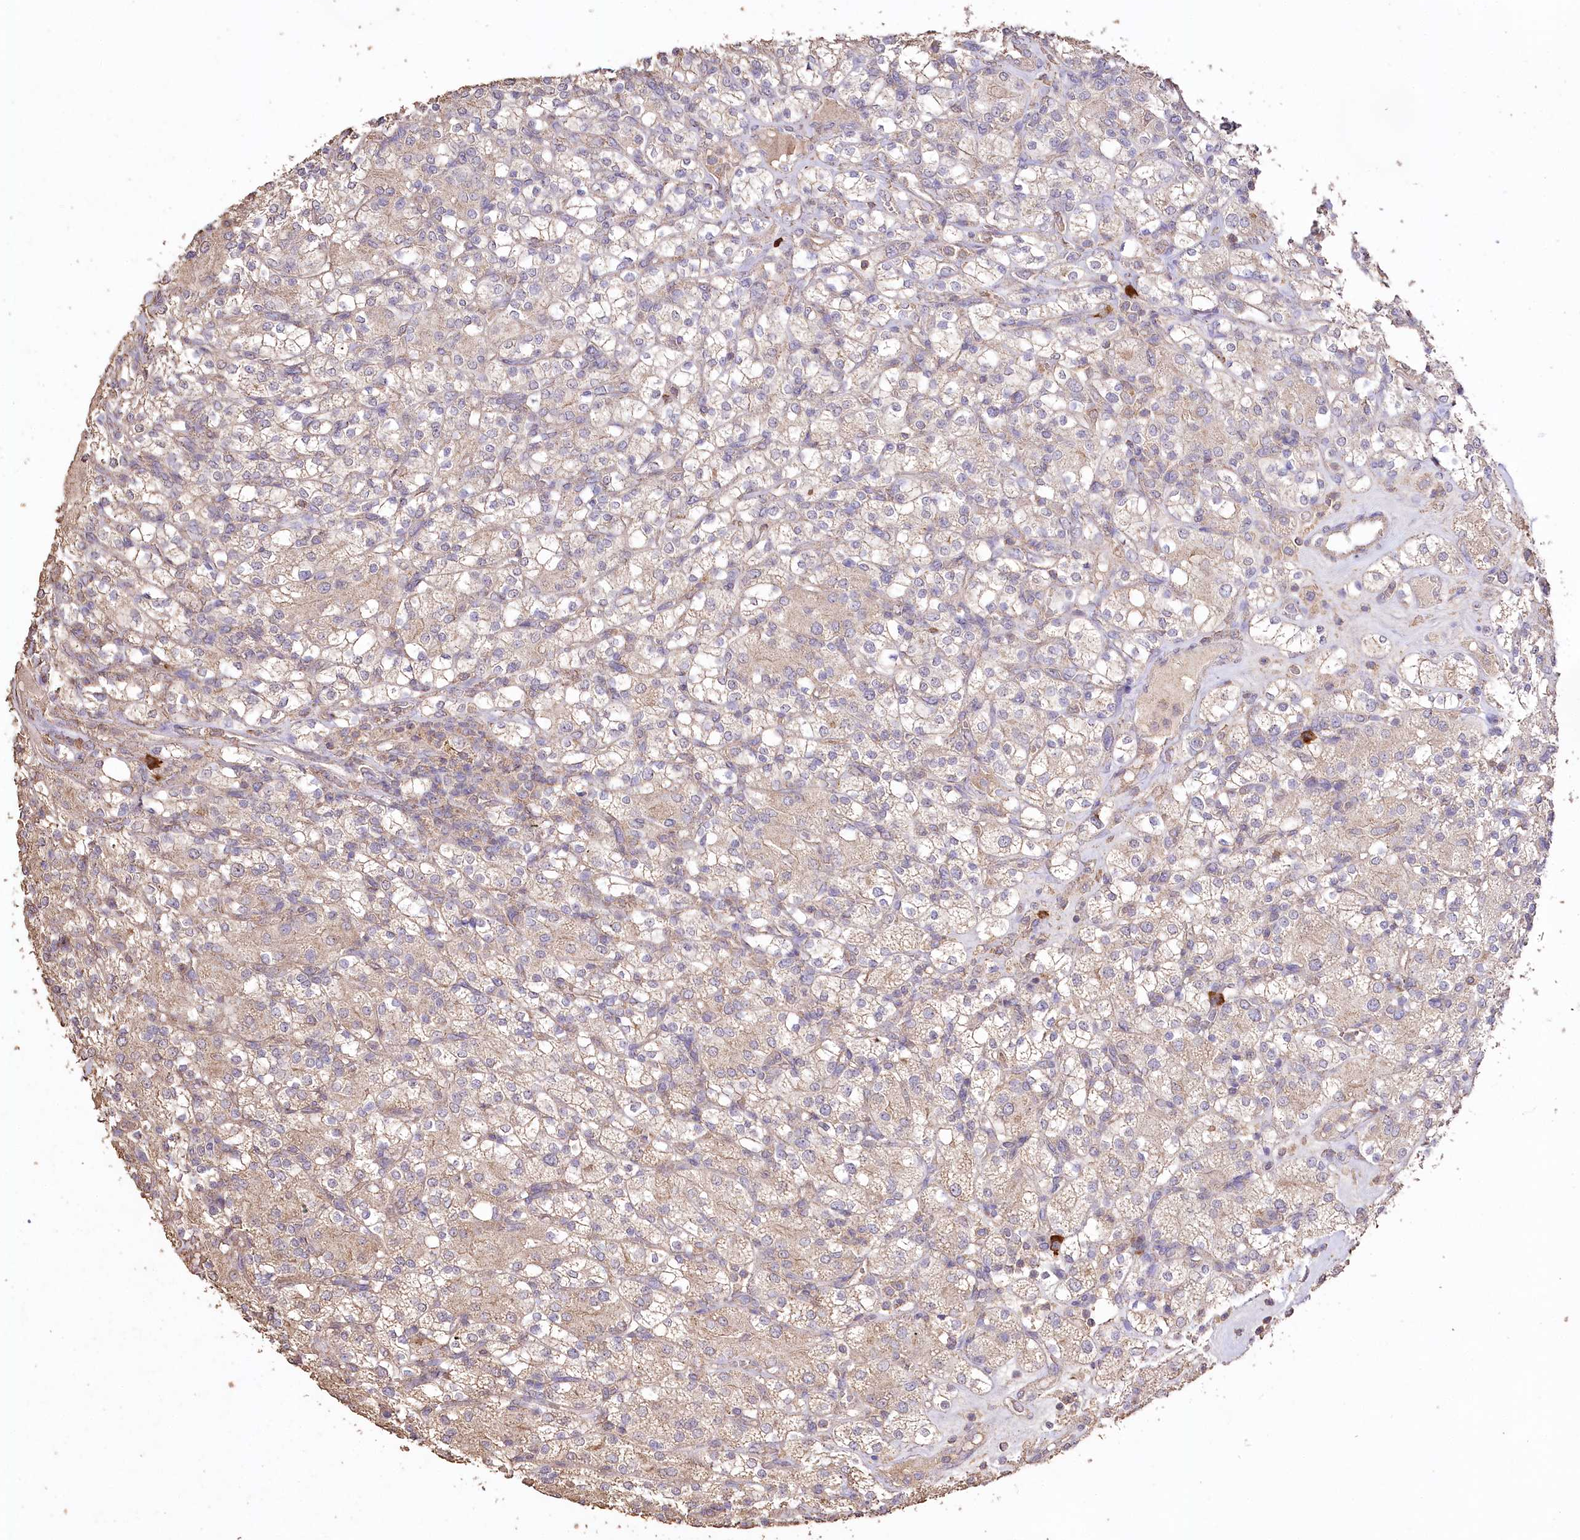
{"staining": {"intensity": "weak", "quantity": ">75%", "location": "cytoplasmic/membranous"}, "tissue": "renal cancer", "cell_type": "Tumor cells", "image_type": "cancer", "snomed": [{"axis": "morphology", "description": "Adenocarcinoma, NOS"}, {"axis": "topography", "description": "Kidney"}], "caption": "Immunohistochemistry (DAB) staining of human renal adenocarcinoma demonstrates weak cytoplasmic/membranous protein staining in about >75% of tumor cells. The protein of interest is shown in brown color, while the nuclei are stained blue.", "gene": "IREB2", "patient": {"sex": "male", "age": 77}}